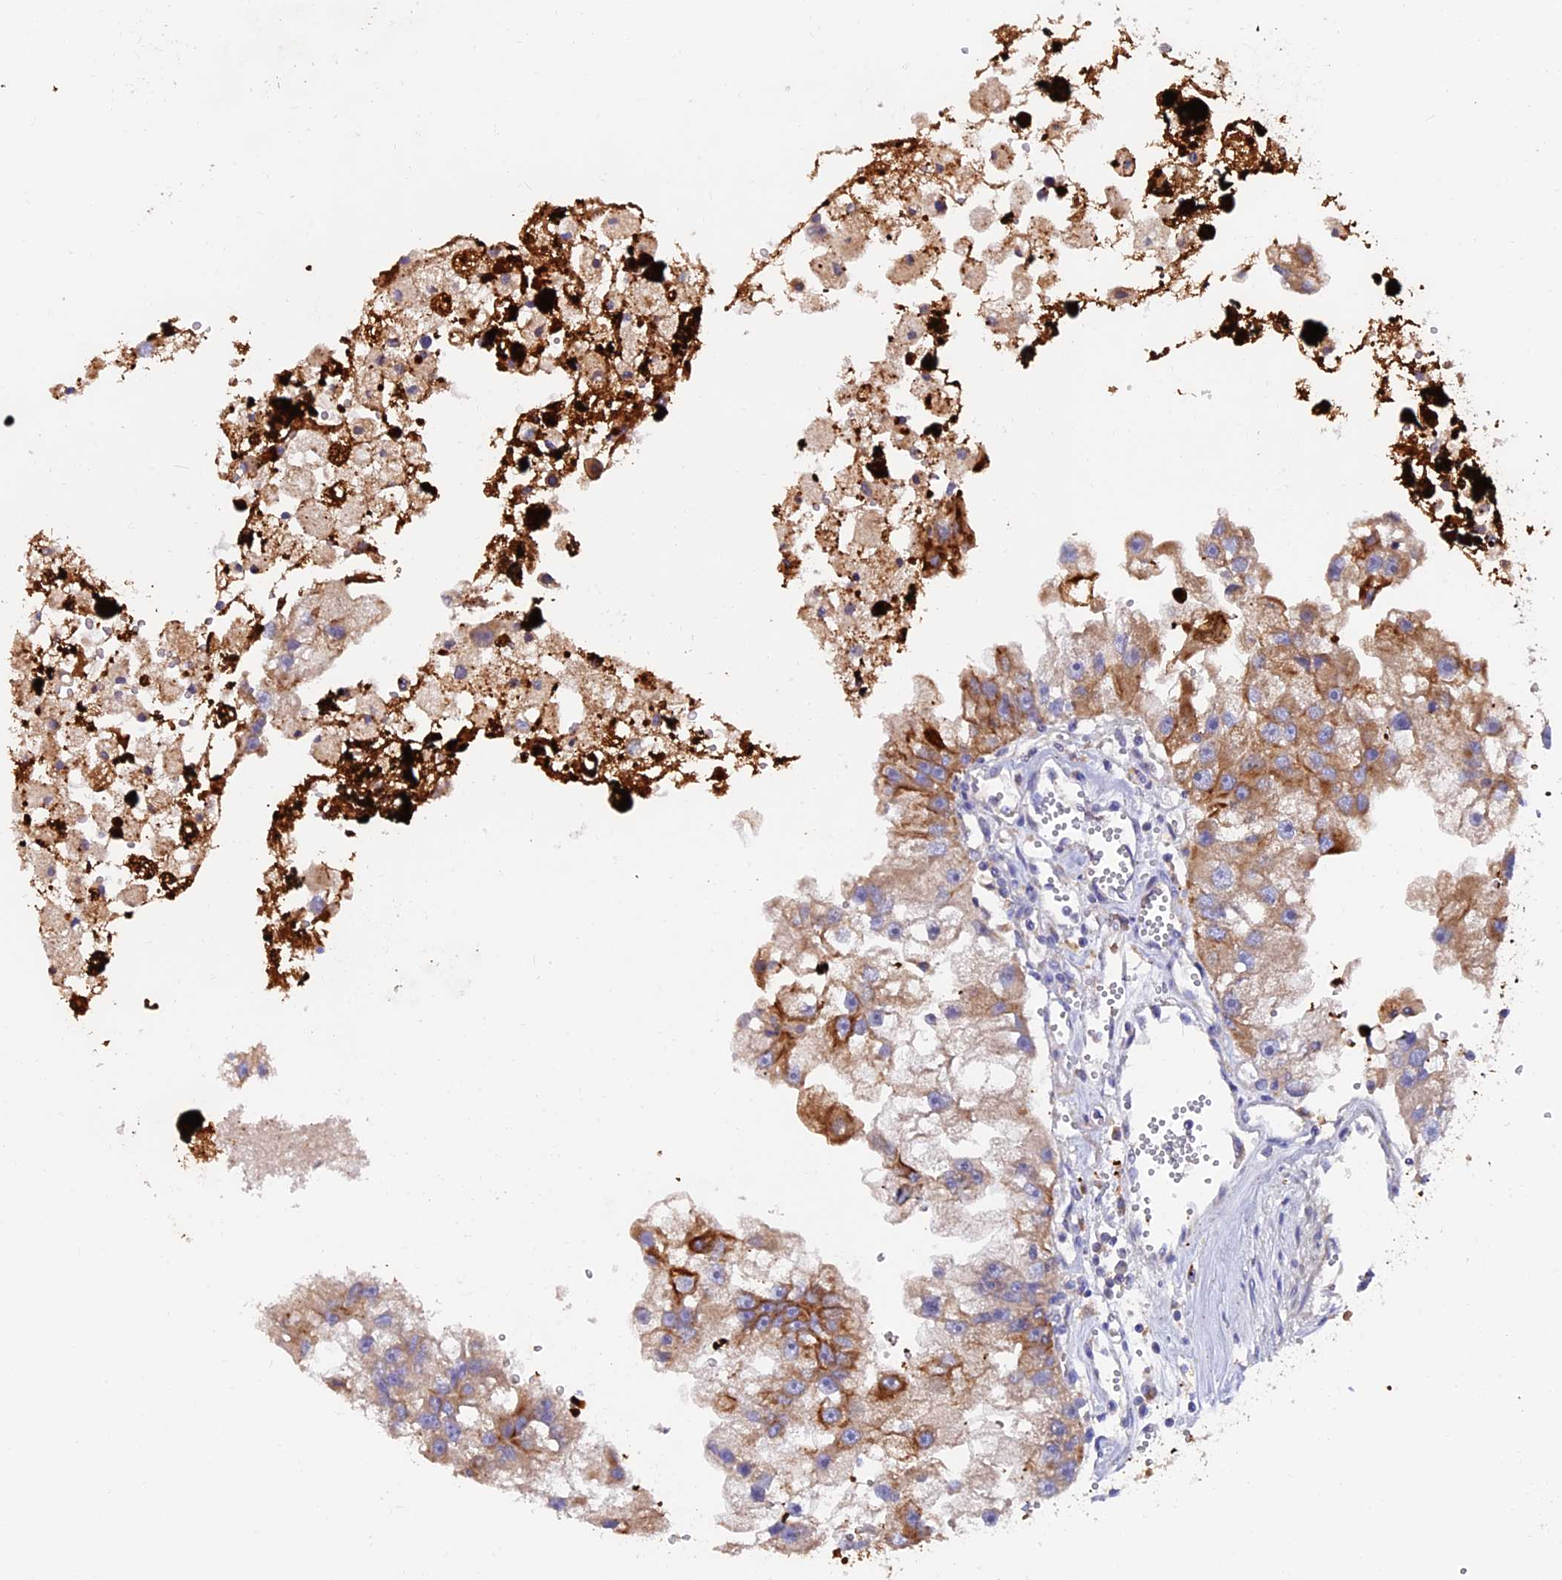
{"staining": {"intensity": "moderate", "quantity": ">75%", "location": "cytoplasmic/membranous"}, "tissue": "renal cancer", "cell_type": "Tumor cells", "image_type": "cancer", "snomed": [{"axis": "morphology", "description": "Adenocarcinoma, NOS"}, {"axis": "topography", "description": "Kidney"}], "caption": "Human adenocarcinoma (renal) stained for a protein (brown) exhibits moderate cytoplasmic/membranous positive expression in about >75% of tumor cells.", "gene": "PTPN9", "patient": {"sex": "male", "age": 63}}